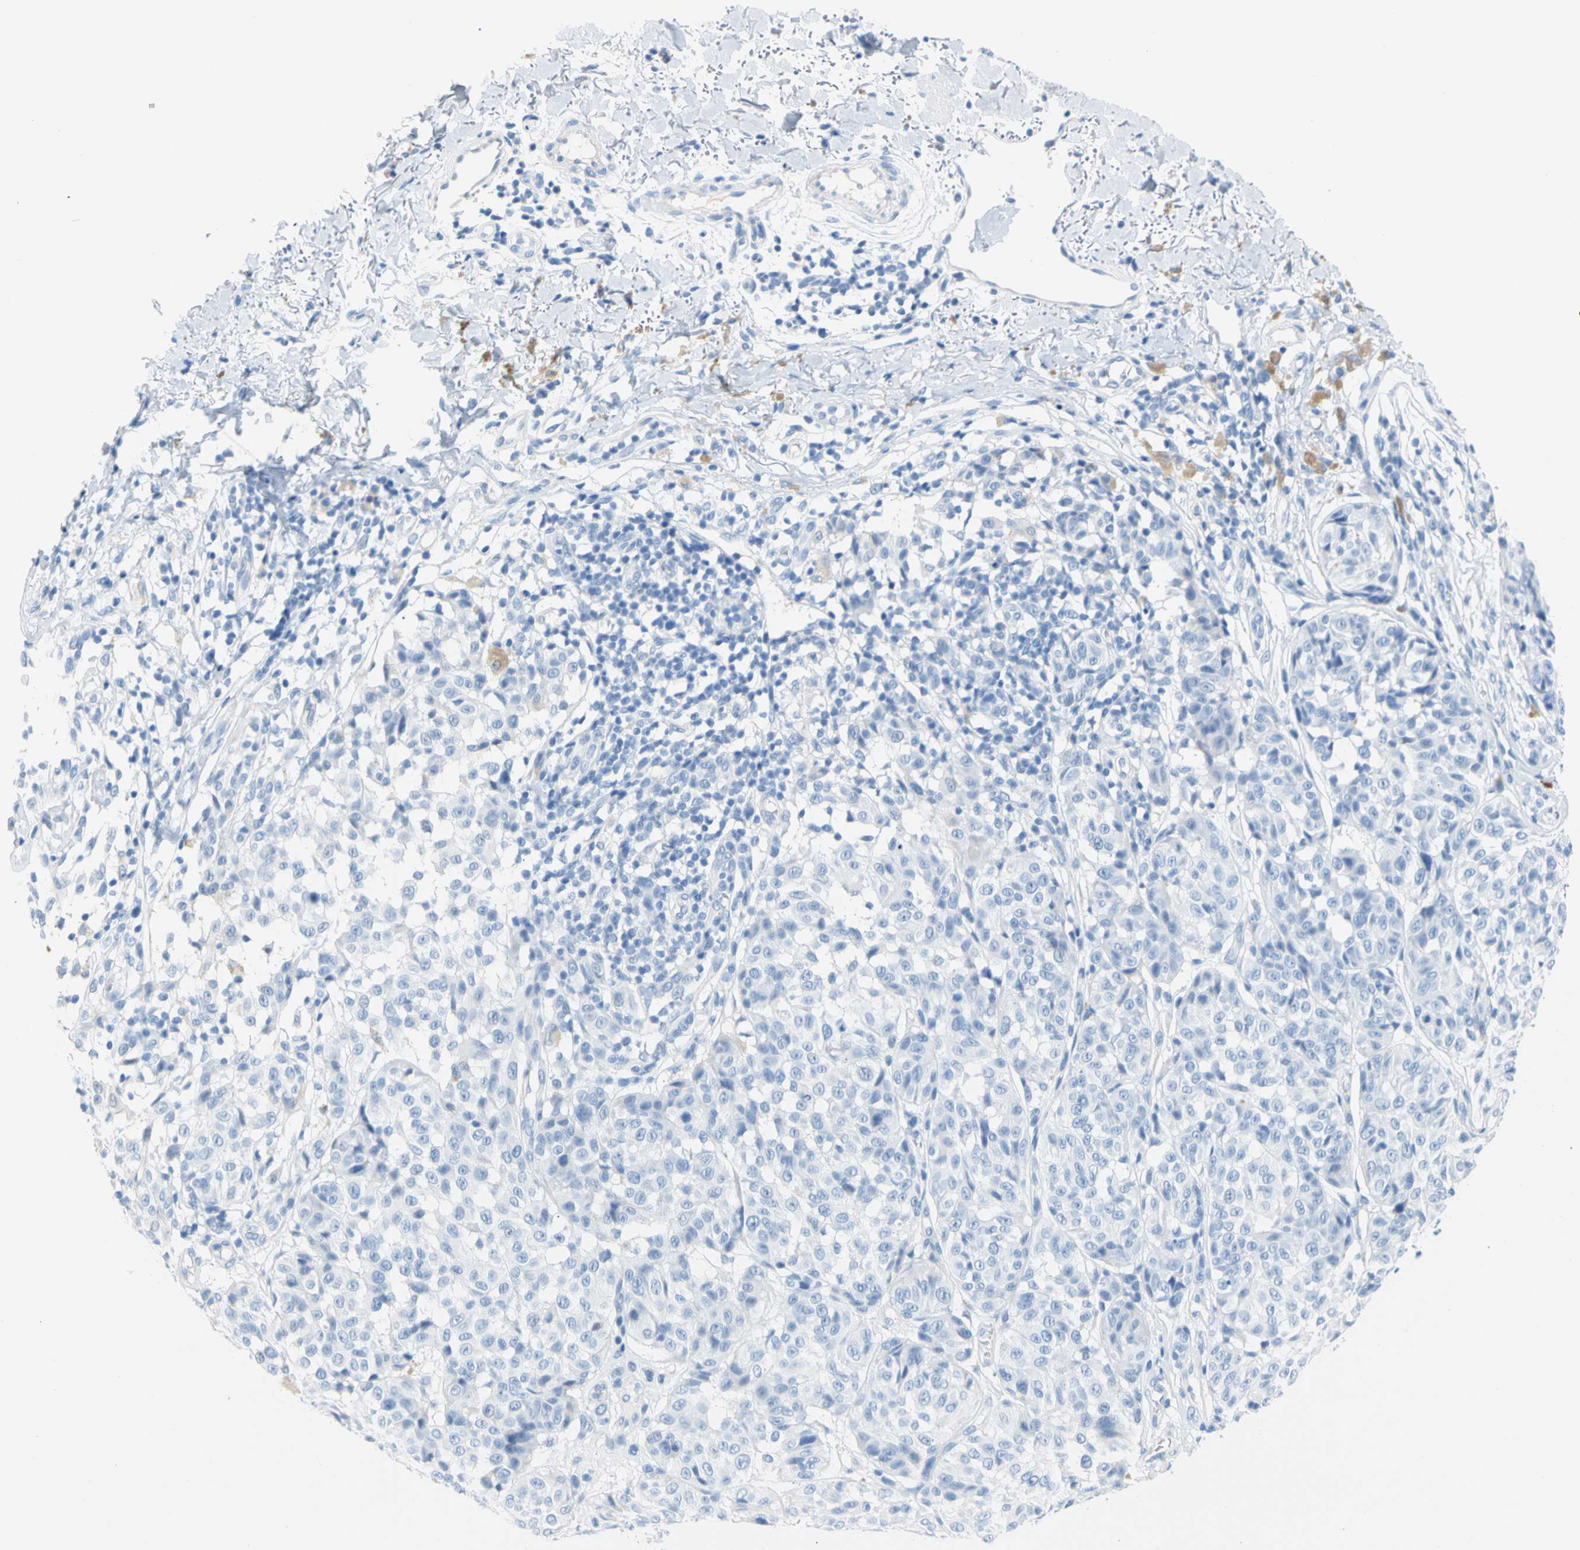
{"staining": {"intensity": "negative", "quantity": "none", "location": "none"}, "tissue": "melanoma", "cell_type": "Tumor cells", "image_type": "cancer", "snomed": [{"axis": "morphology", "description": "Malignant melanoma, NOS"}, {"axis": "topography", "description": "Skin"}], "caption": "Immunohistochemical staining of human melanoma reveals no significant positivity in tumor cells.", "gene": "CEL", "patient": {"sex": "female", "age": 46}}